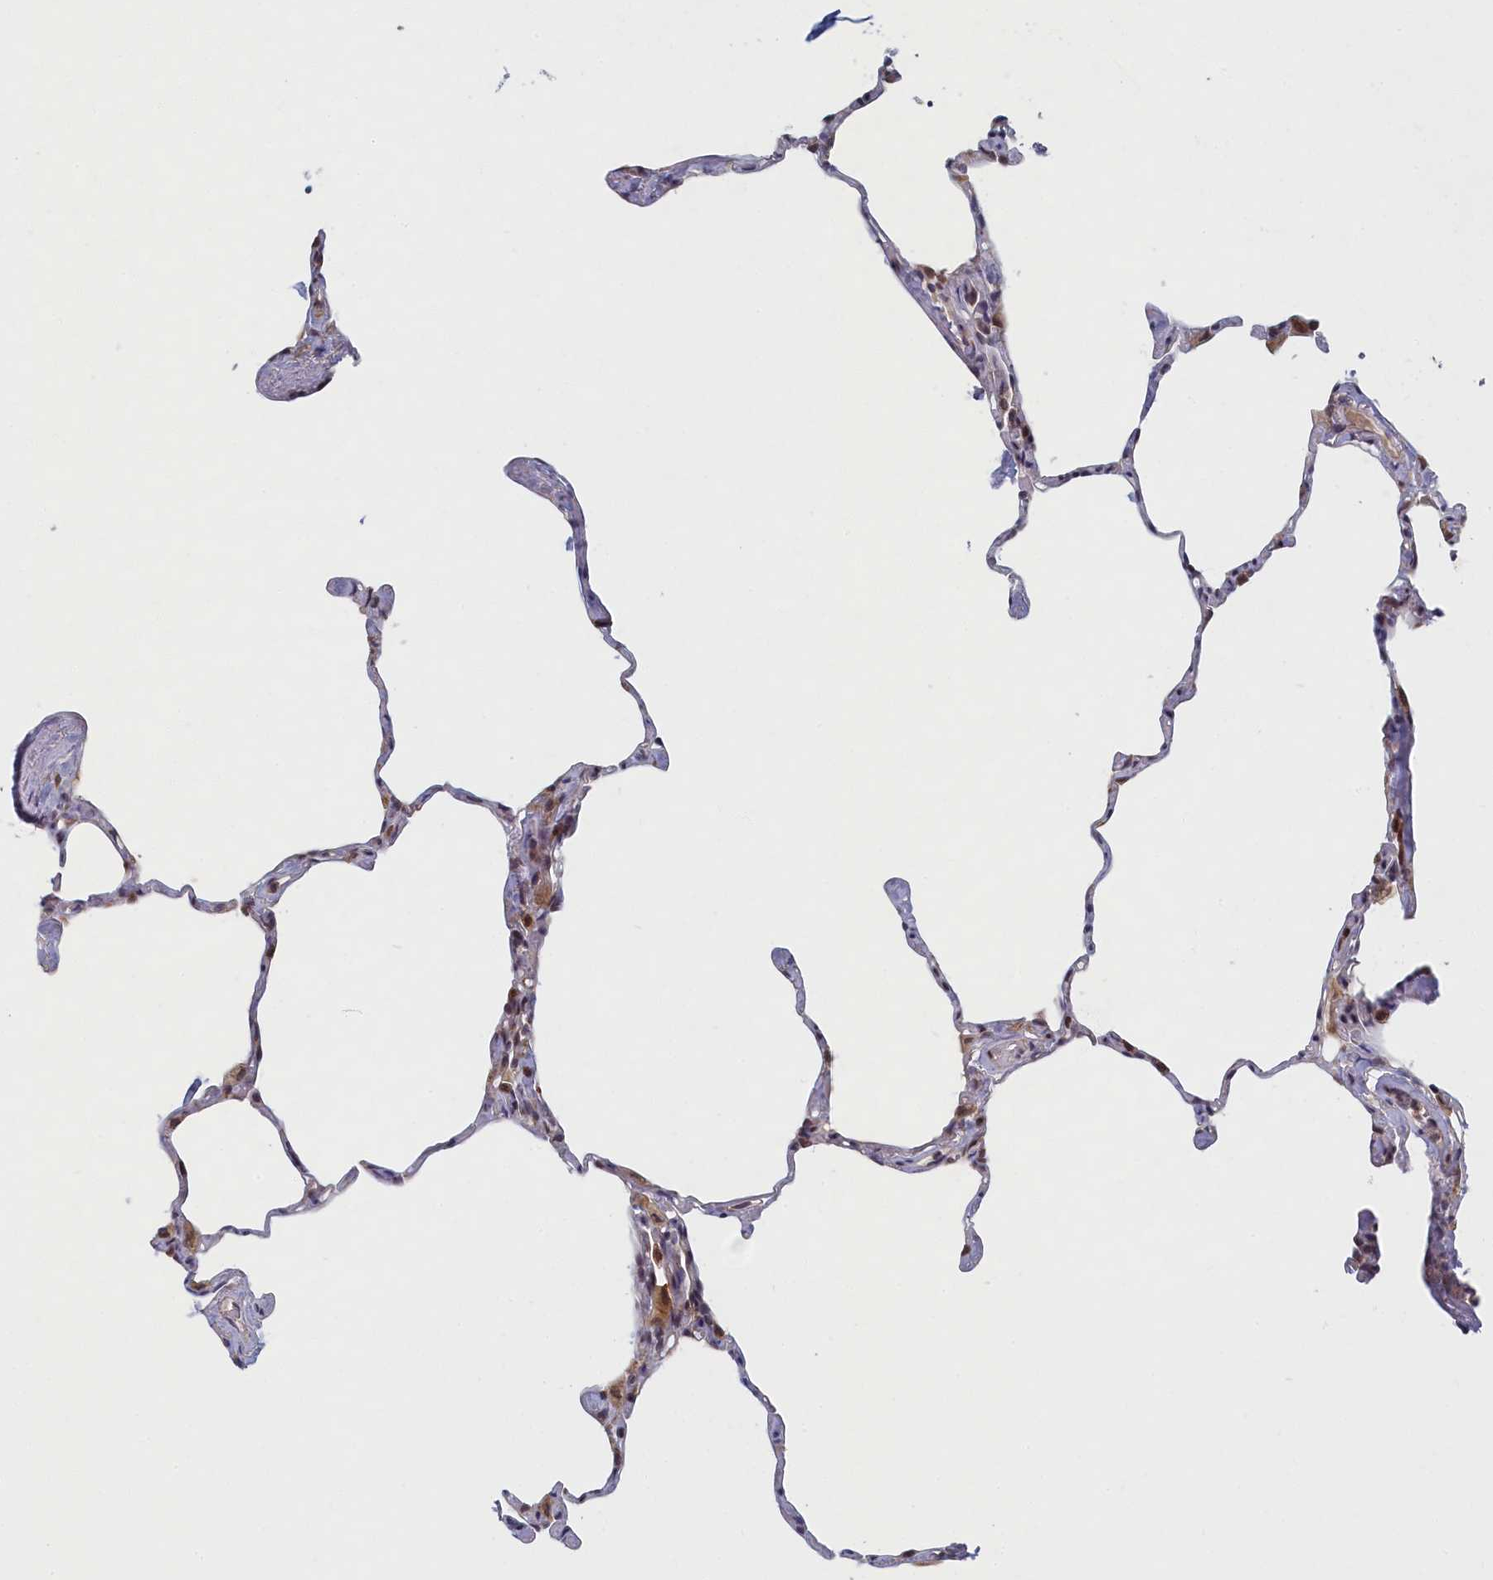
{"staining": {"intensity": "moderate", "quantity": "<25%", "location": "cytoplasmic/membranous"}, "tissue": "lung", "cell_type": "Alveolar cells", "image_type": "normal", "snomed": [{"axis": "morphology", "description": "Normal tissue, NOS"}, {"axis": "topography", "description": "Lung"}], "caption": "Immunohistochemical staining of normal human lung demonstrates low levels of moderate cytoplasmic/membranous staining in about <25% of alveolar cells. (DAB (3,3'-diaminobenzidine) = brown stain, brightfield microscopy at high magnification).", "gene": "DNAJC17", "patient": {"sex": "male", "age": 65}}